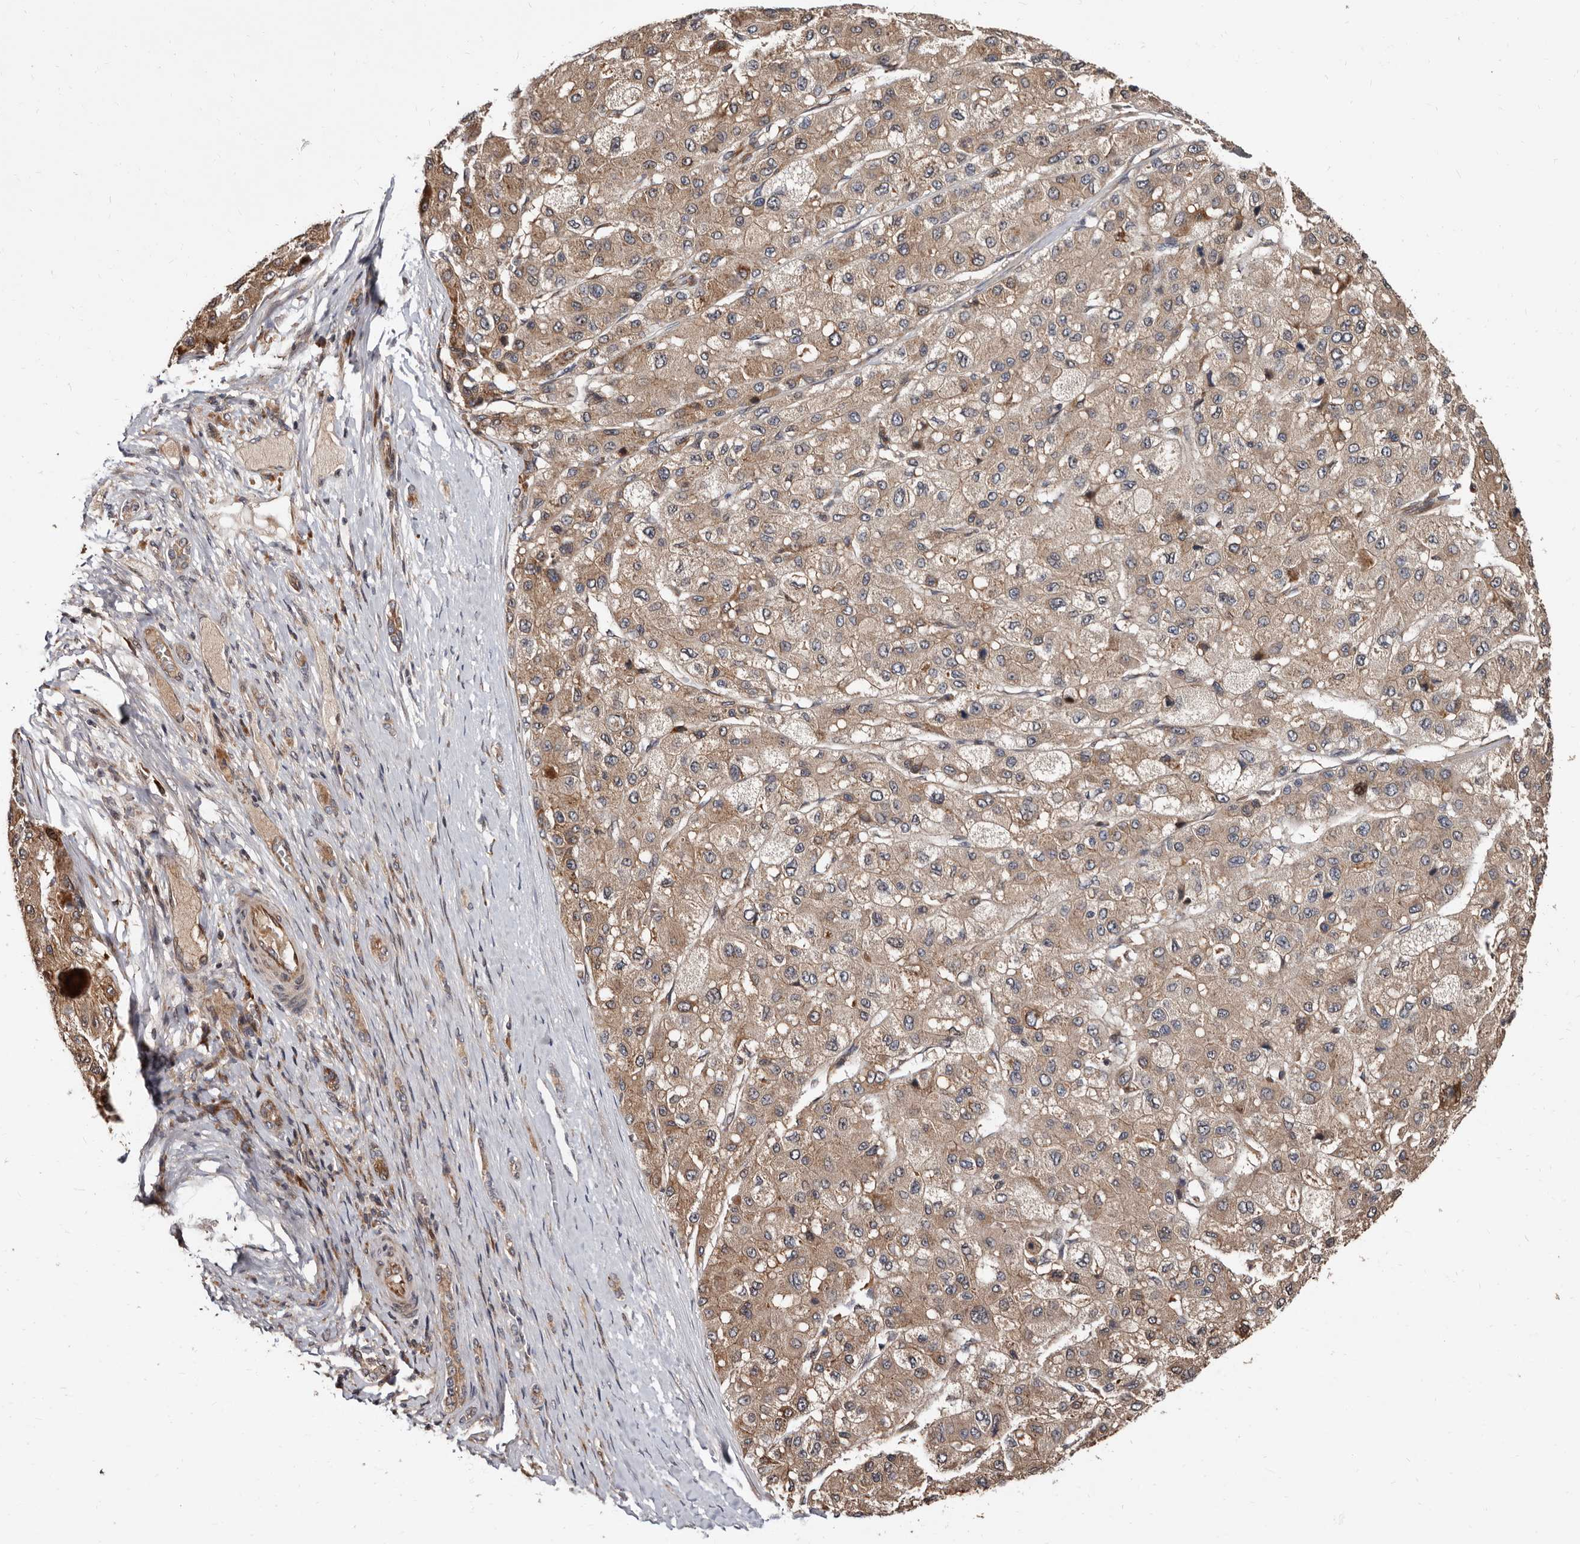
{"staining": {"intensity": "moderate", "quantity": ">75%", "location": "cytoplasmic/membranous"}, "tissue": "liver cancer", "cell_type": "Tumor cells", "image_type": "cancer", "snomed": [{"axis": "morphology", "description": "Carcinoma, Hepatocellular, NOS"}, {"axis": "topography", "description": "Liver"}], "caption": "This is a photomicrograph of IHC staining of hepatocellular carcinoma (liver), which shows moderate positivity in the cytoplasmic/membranous of tumor cells.", "gene": "WEE2", "patient": {"sex": "male", "age": 80}}